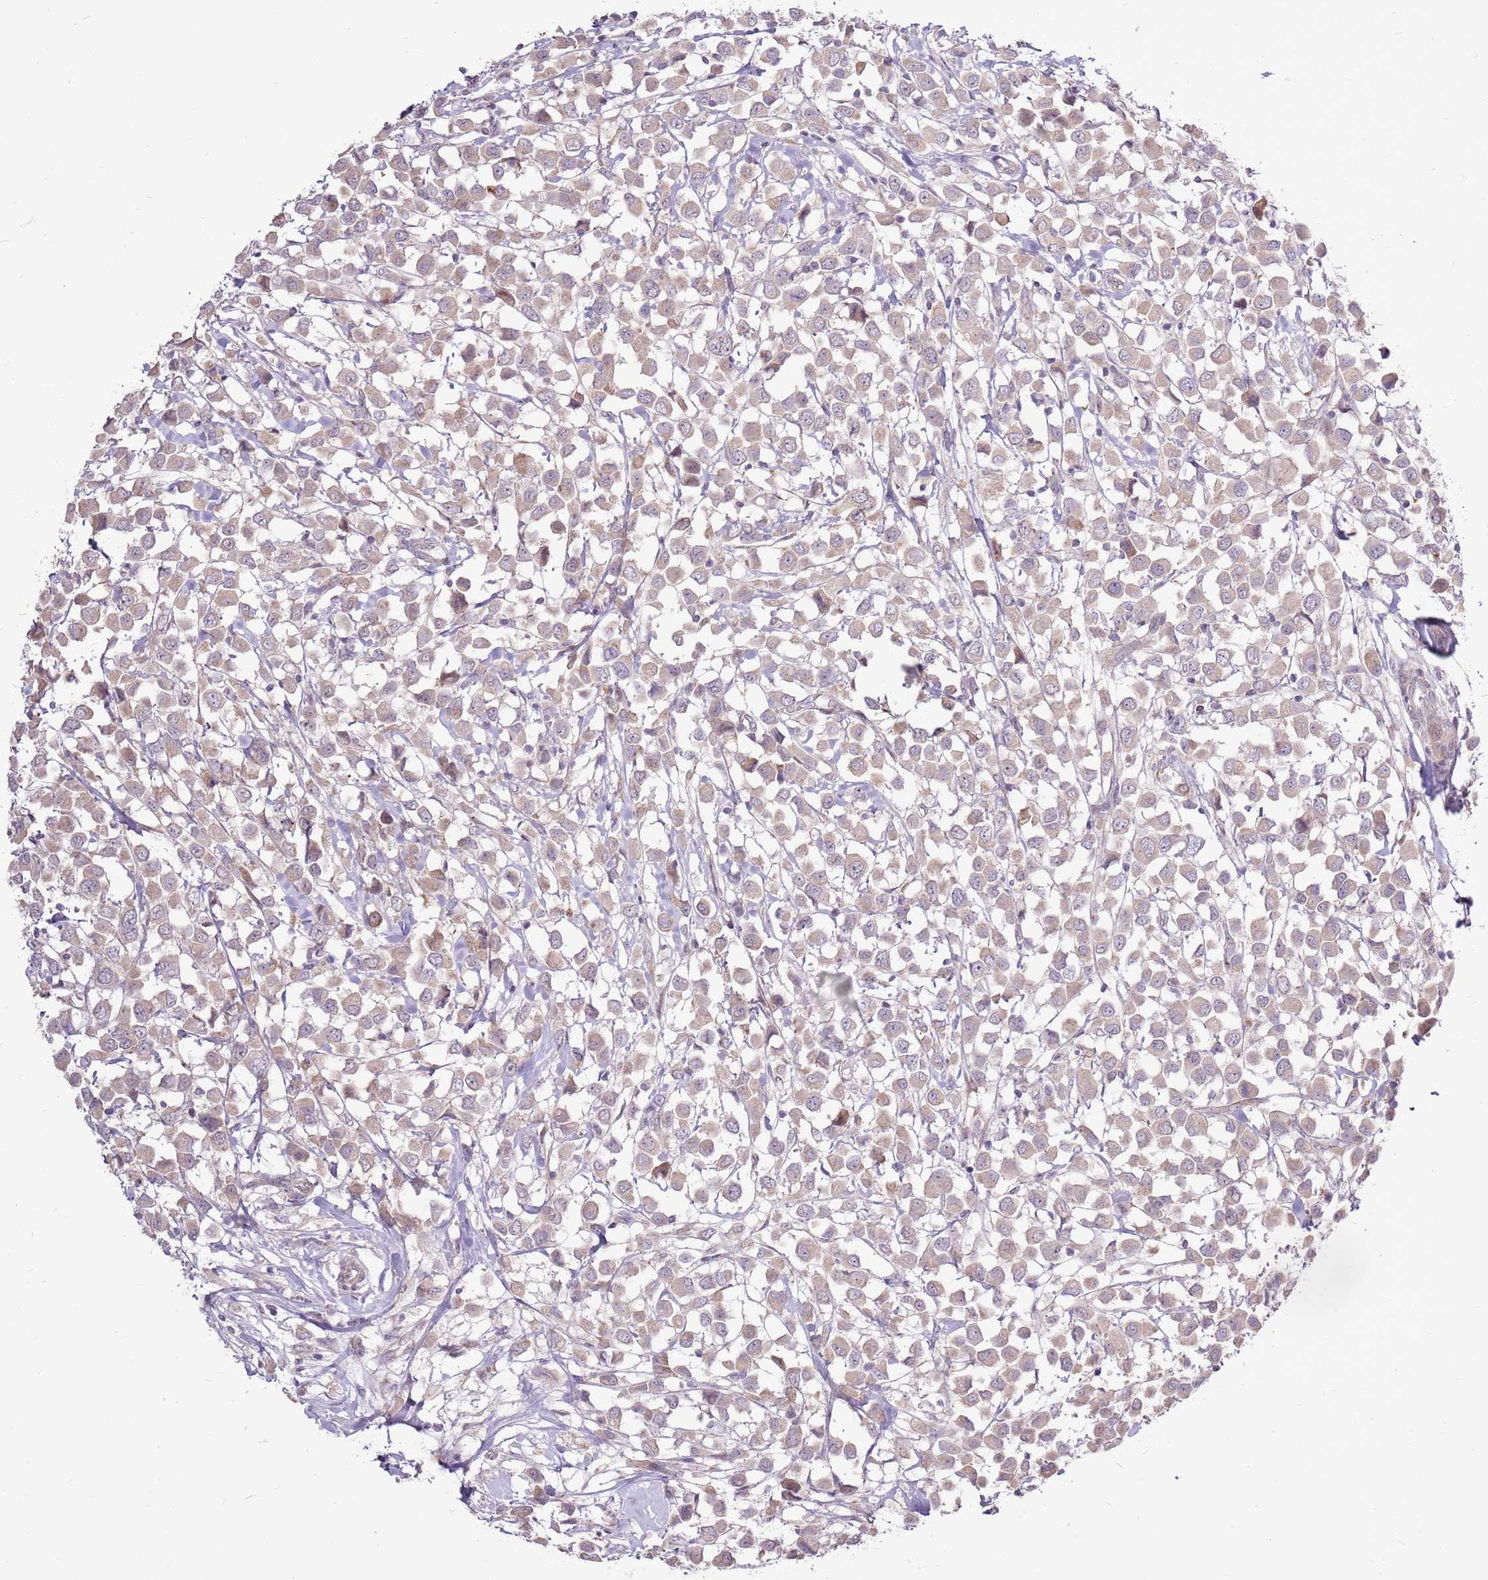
{"staining": {"intensity": "weak", "quantity": ">75%", "location": "cytoplasmic/membranous"}, "tissue": "breast cancer", "cell_type": "Tumor cells", "image_type": "cancer", "snomed": [{"axis": "morphology", "description": "Duct carcinoma"}, {"axis": "topography", "description": "Breast"}], "caption": "Immunohistochemistry (IHC) image of neoplastic tissue: human breast cancer stained using IHC shows low levels of weak protein expression localized specifically in the cytoplasmic/membranous of tumor cells, appearing as a cytoplasmic/membranous brown color.", "gene": "UGGT2", "patient": {"sex": "female", "age": 61}}